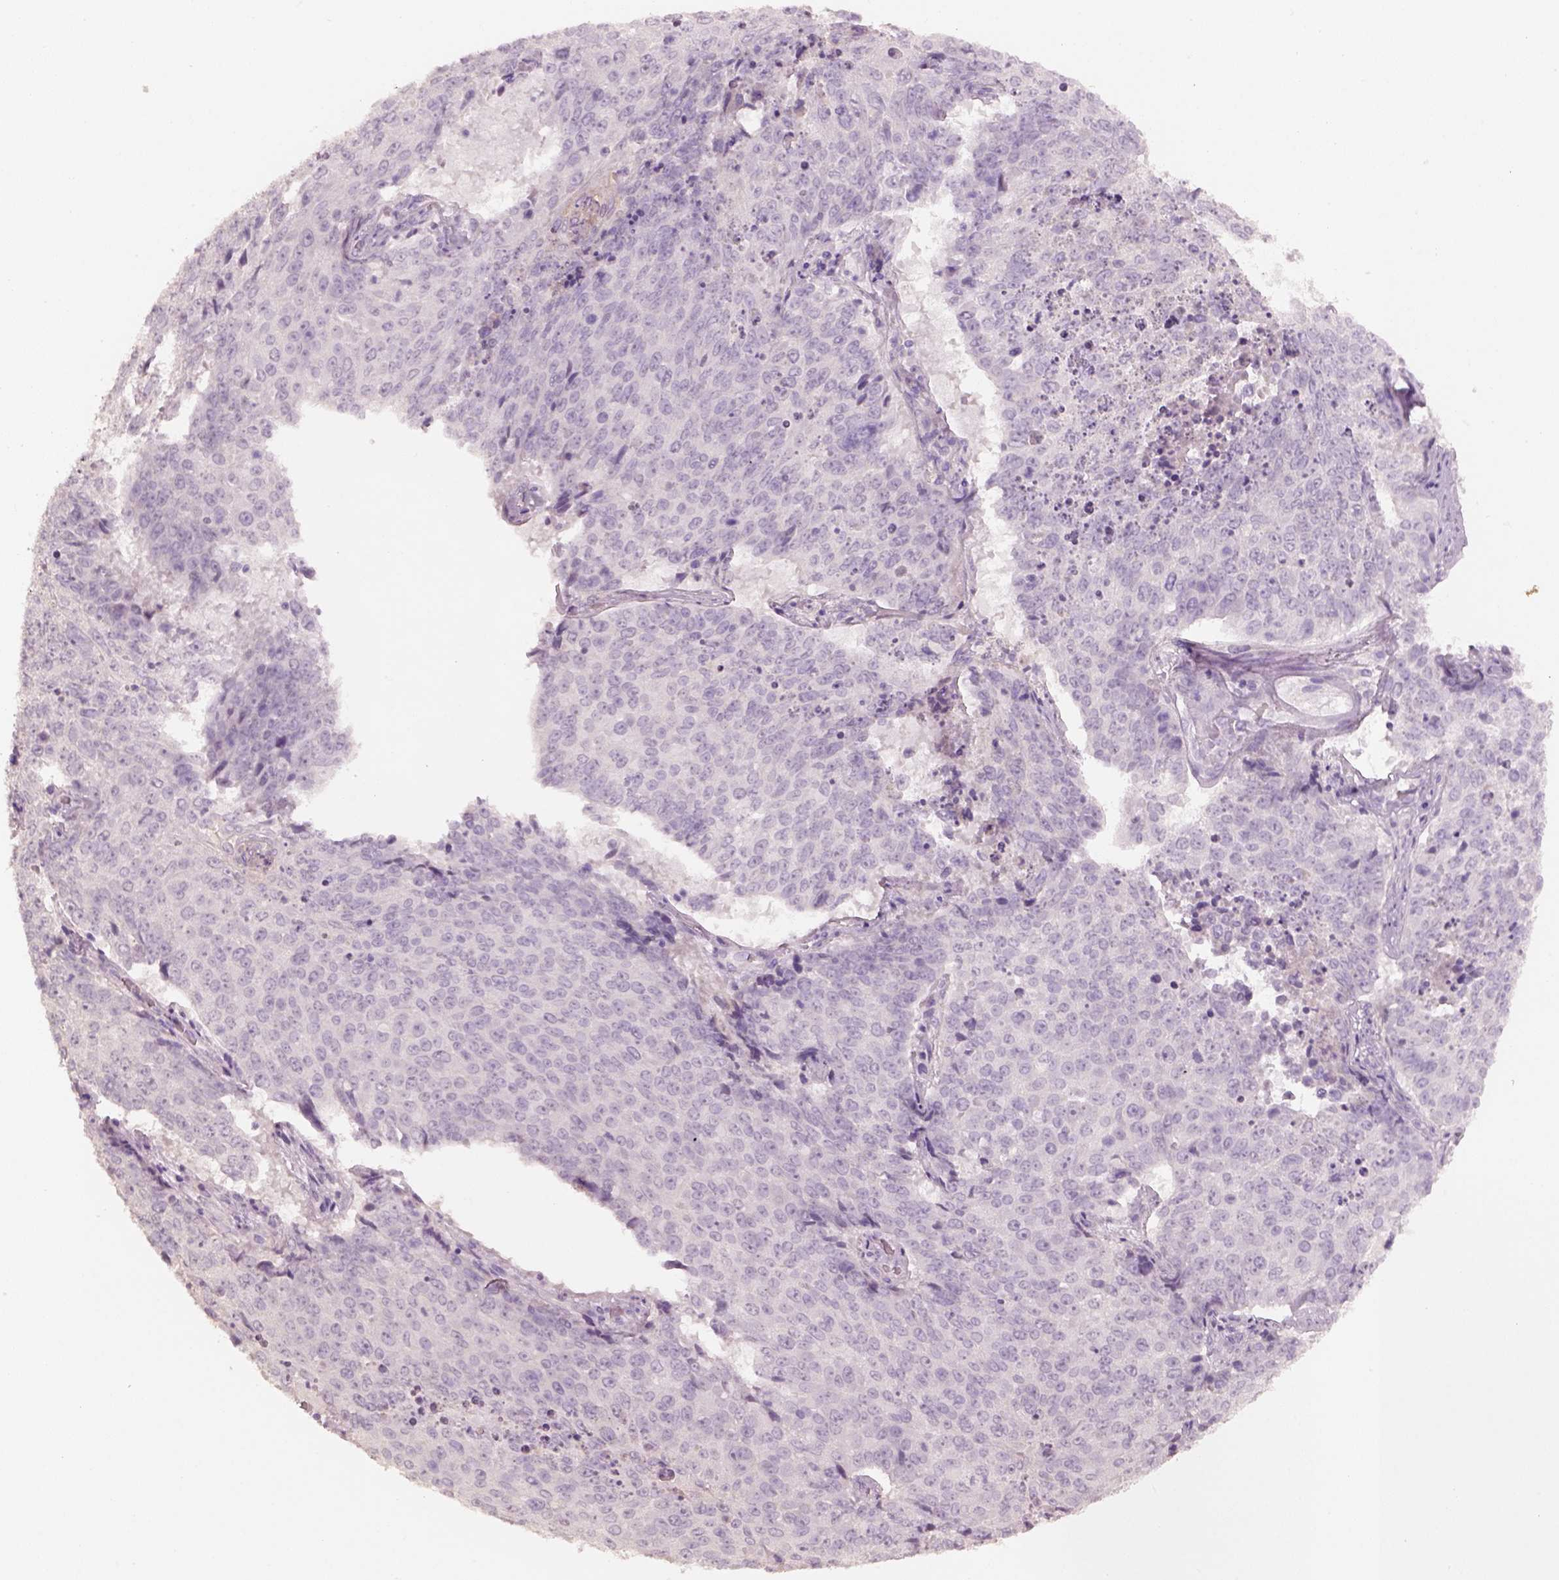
{"staining": {"intensity": "negative", "quantity": "none", "location": "none"}, "tissue": "lung cancer", "cell_type": "Tumor cells", "image_type": "cancer", "snomed": [{"axis": "morphology", "description": "Normal tissue, NOS"}, {"axis": "morphology", "description": "Squamous cell carcinoma, NOS"}, {"axis": "topography", "description": "Bronchus"}, {"axis": "topography", "description": "Lung"}], "caption": "A high-resolution micrograph shows immunohistochemistry staining of lung cancer (squamous cell carcinoma), which shows no significant staining in tumor cells.", "gene": "KCNIP3", "patient": {"sex": "male", "age": 64}}